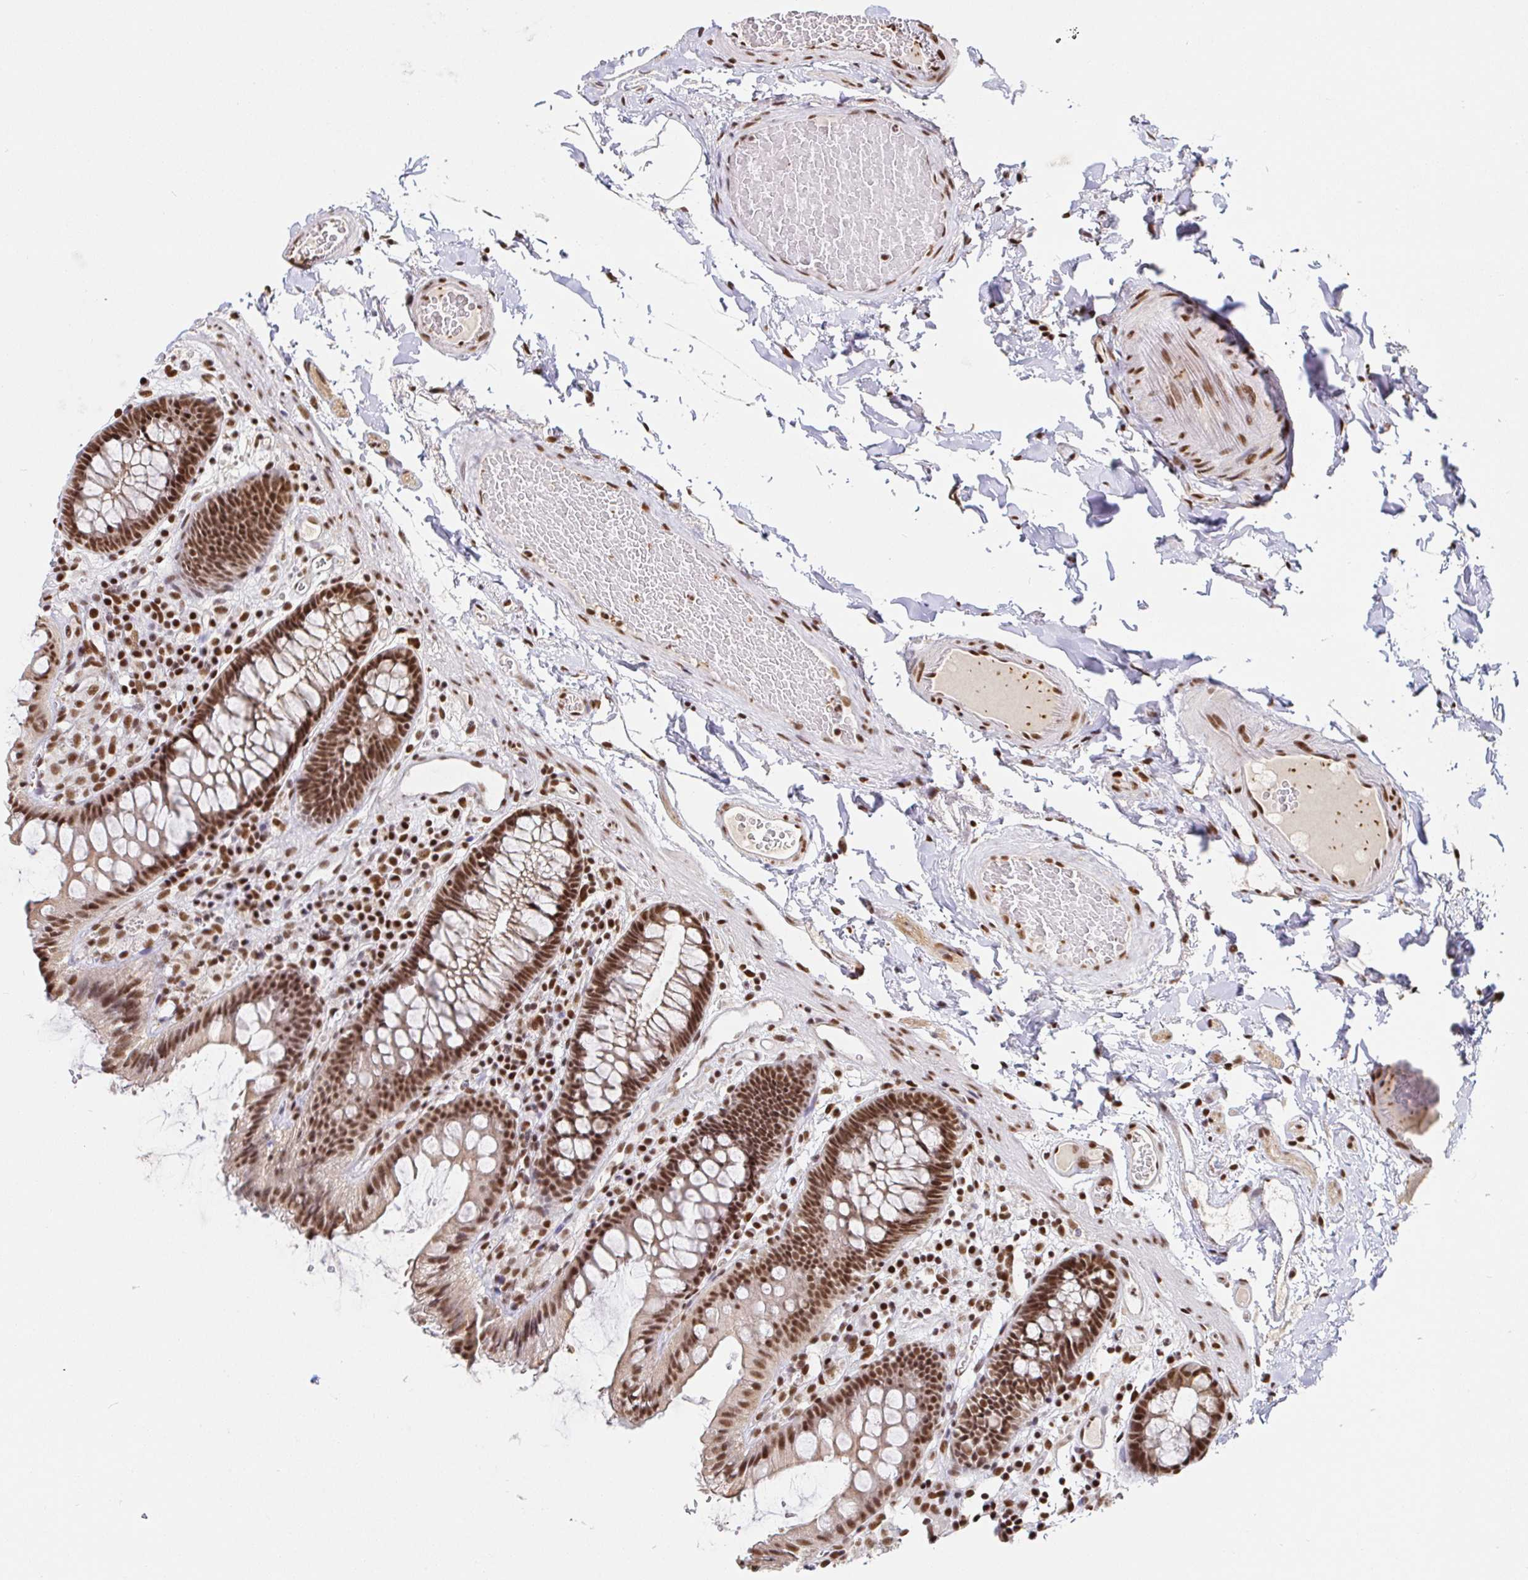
{"staining": {"intensity": "moderate", "quantity": ">75%", "location": "nuclear"}, "tissue": "colon", "cell_type": "Endothelial cells", "image_type": "normal", "snomed": [{"axis": "morphology", "description": "Normal tissue, NOS"}, {"axis": "topography", "description": "Colon"}], "caption": "Immunohistochemistry (IHC) staining of benign colon, which shows medium levels of moderate nuclear staining in approximately >75% of endothelial cells indicating moderate nuclear protein staining. The staining was performed using DAB (3,3'-diaminobenzidine) (brown) for protein detection and nuclei were counterstained in hematoxylin (blue).", "gene": "SP3", "patient": {"sex": "male", "age": 84}}